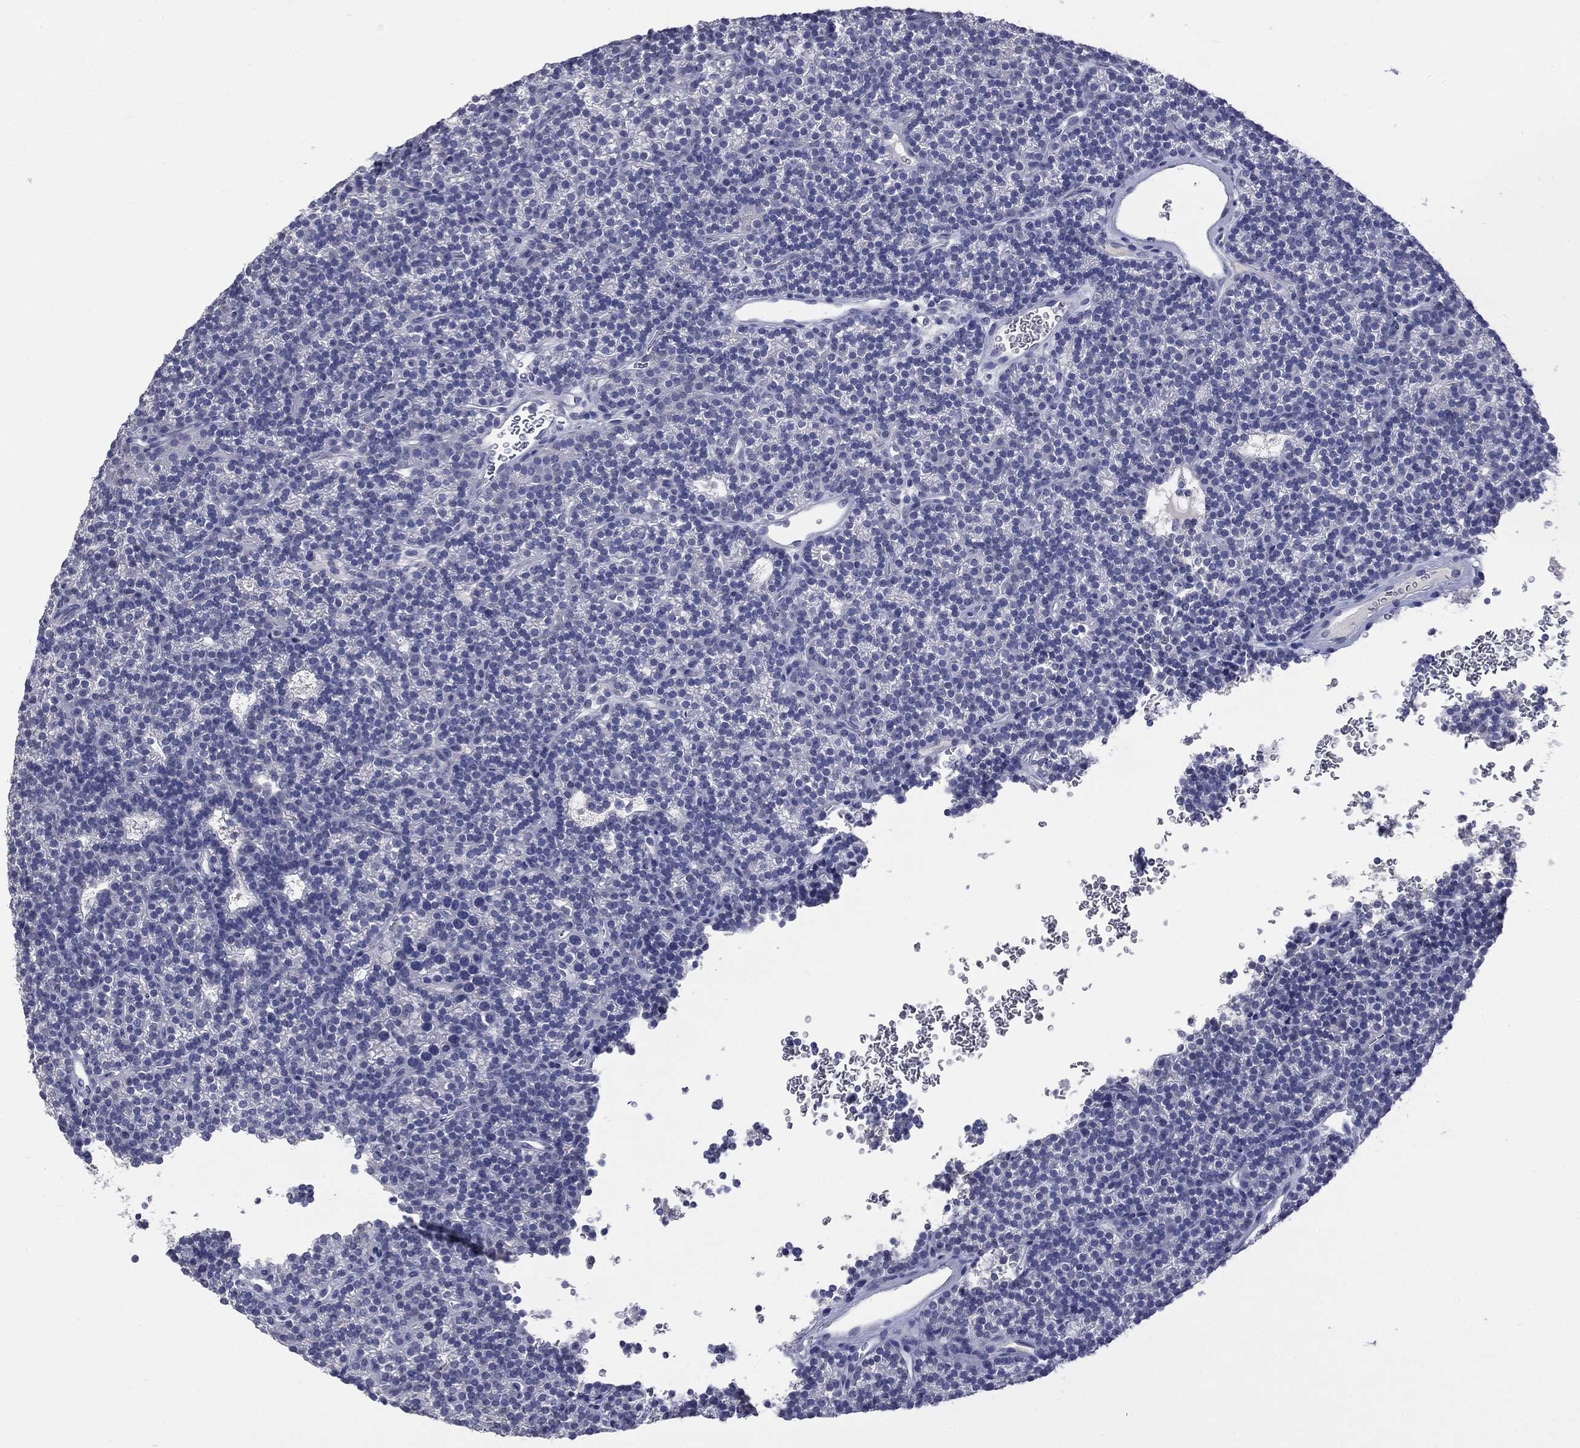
{"staining": {"intensity": "negative", "quantity": "none", "location": "none"}, "tissue": "parathyroid gland", "cell_type": "Glandular cells", "image_type": "normal", "snomed": [{"axis": "morphology", "description": "Normal tissue, NOS"}, {"axis": "topography", "description": "Parathyroid gland"}], "caption": "Immunohistochemistry (IHC) histopathology image of benign parathyroid gland stained for a protein (brown), which demonstrates no staining in glandular cells.", "gene": "TSHB", "patient": {"sex": "female", "age": 42}}